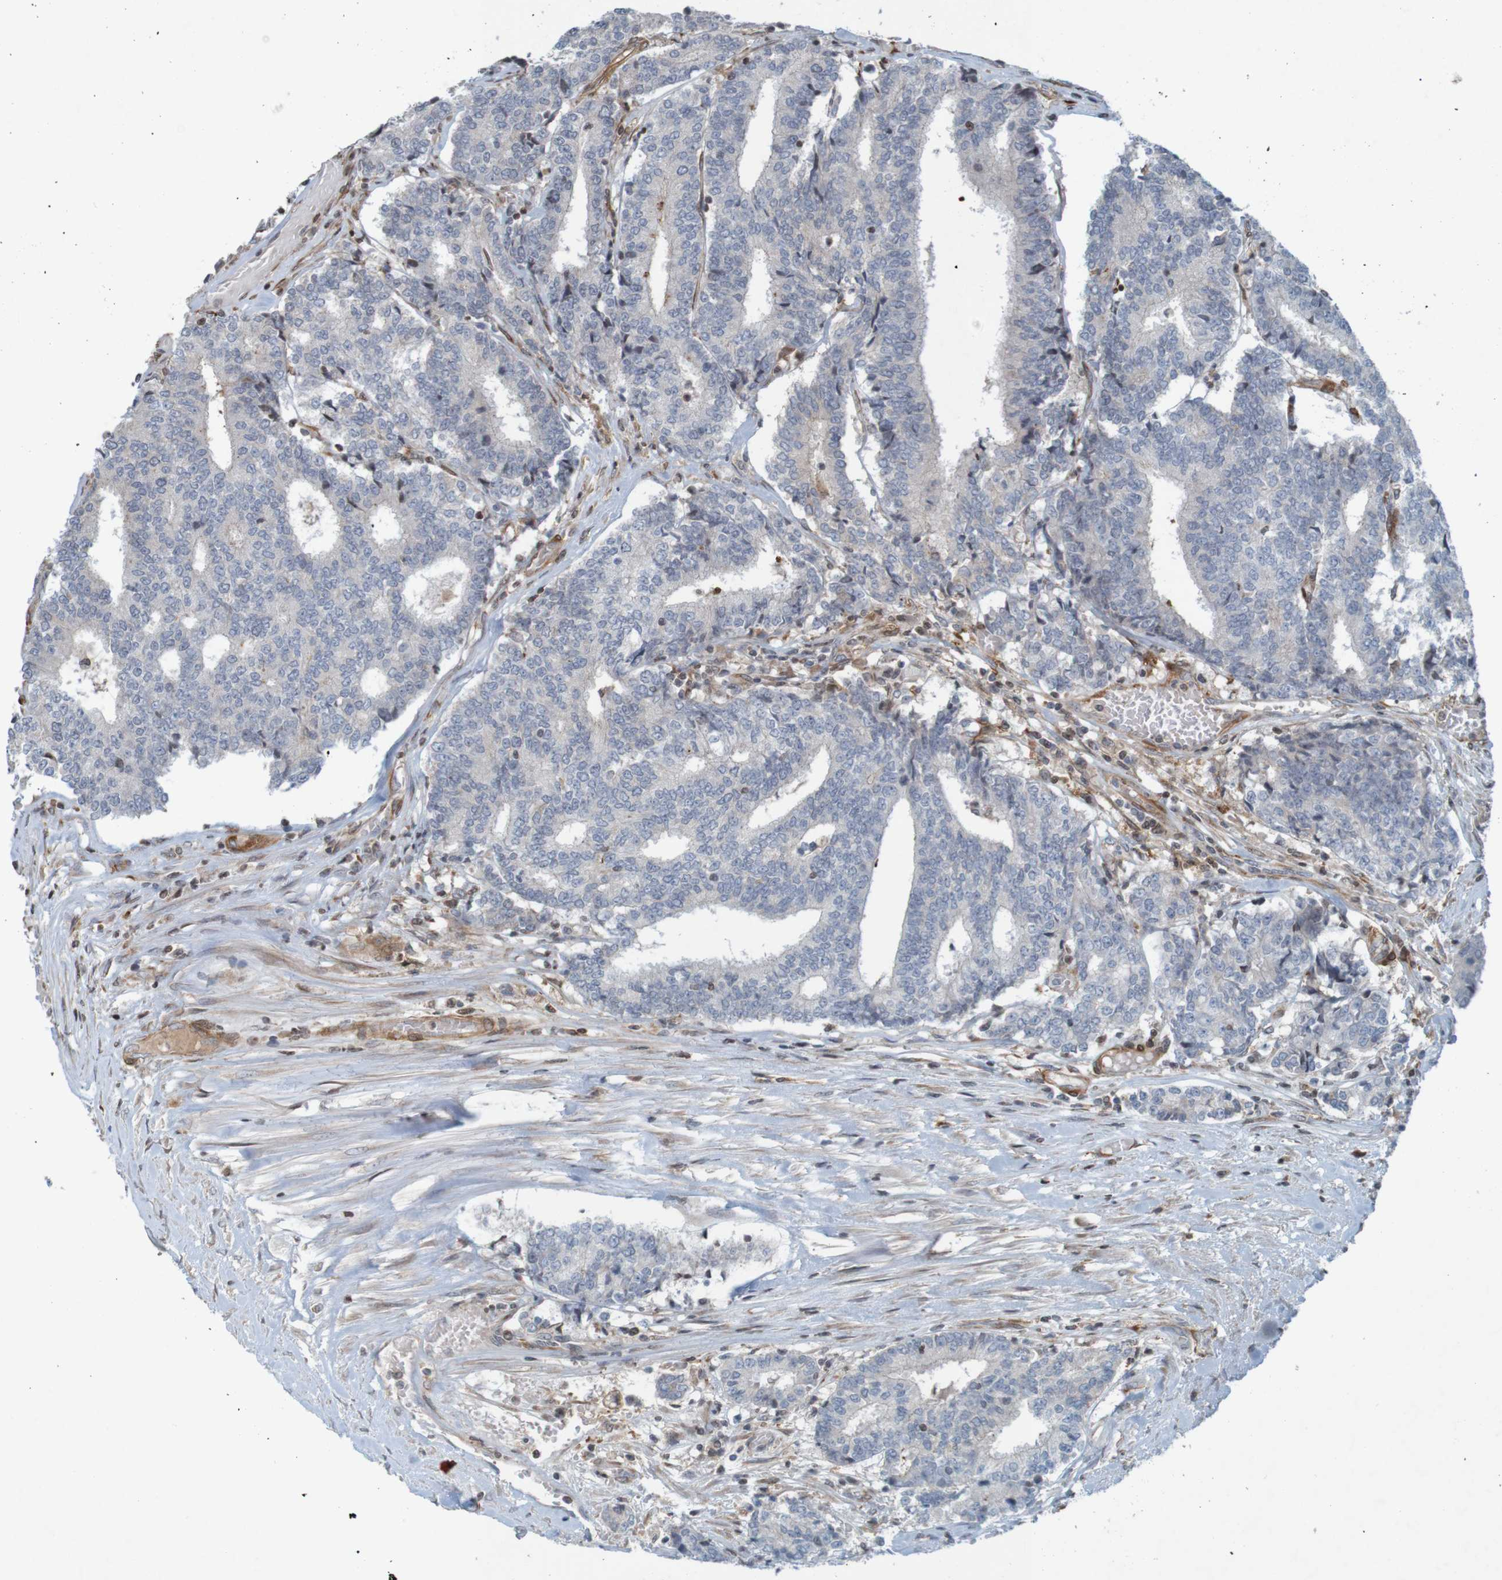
{"staining": {"intensity": "negative", "quantity": "none", "location": "none"}, "tissue": "prostate cancer", "cell_type": "Tumor cells", "image_type": "cancer", "snomed": [{"axis": "morphology", "description": "Normal tissue, NOS"}, {"axis": "morphology", "description": "Adenocarcinoma, High grade"}, {"axis": "topography", "description": "Prostate"}, {"axis": "topography", "description": "Seminal veicle"}], "caption": "Immunohistochemical staining of prostate cancer displays no significant staining in tumor cells.", "gene": "GUCY1A1", "patient": {"sex": "male", "age": 55}}